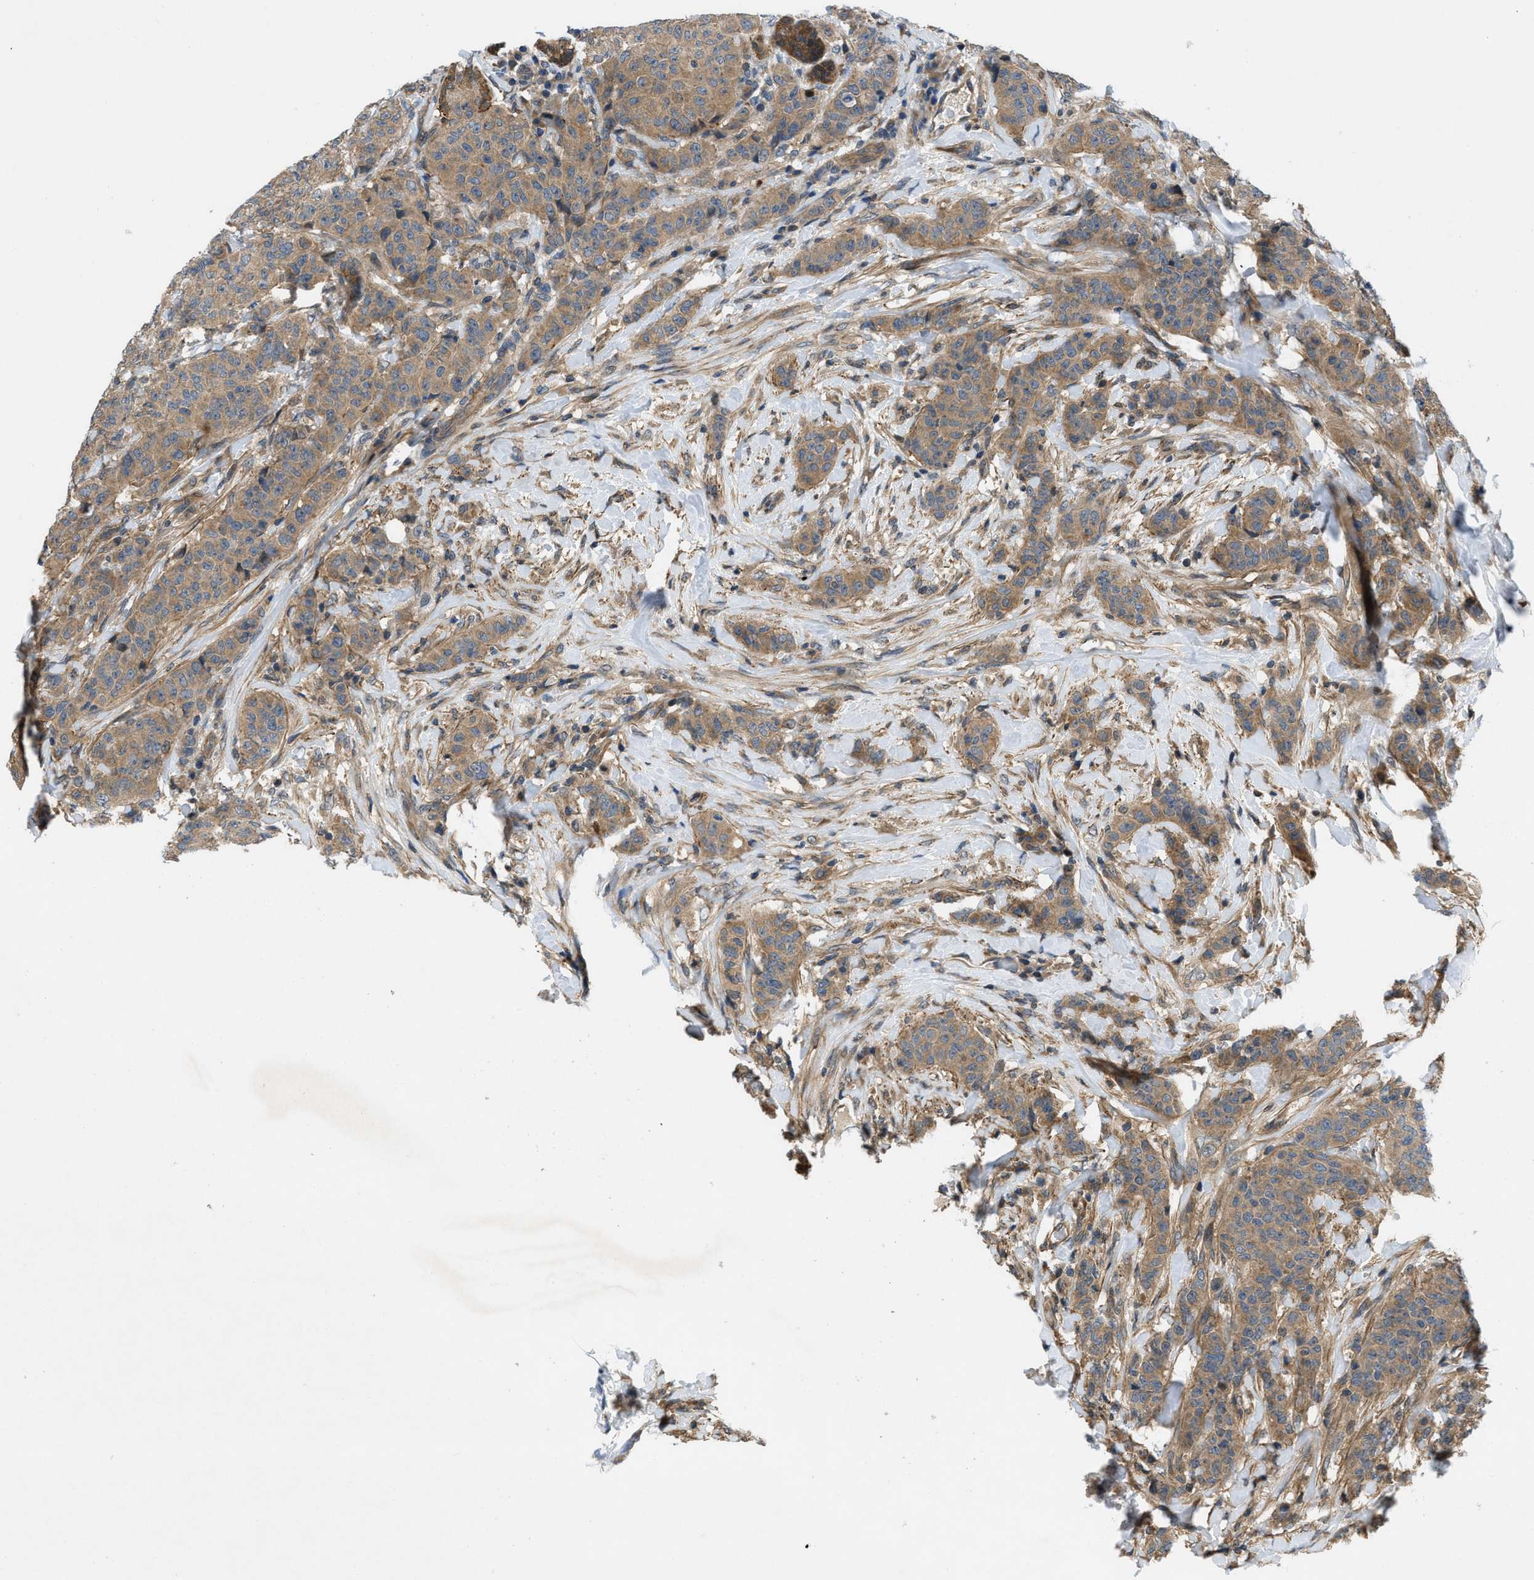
{"staining": {"intensity": "moderate", "quantity": ">75%", "location": "cytoplasmic/membranous"}, "tissue": "breast cancer", "cell_type": "Tumor cells", "image_type": "cancer", "snomed": [{"axis": "morphology", "description": "Normal tissue, NOS"}, {"axis": "morphology", "description": "Duct carcinoma"}, {"axis": "topography", "description": "Breast"}], "caption": "Immunohistochemistry (IHC) micrograph of human breast infiltrating ductal carcinoma stained for a protein (brown), which displays medium levels of moderate cytoplasmic/membranous staining in about >75% of tumor cells.", "gene": "GPR31", "patient": {"sex": "female", "age": 40}}